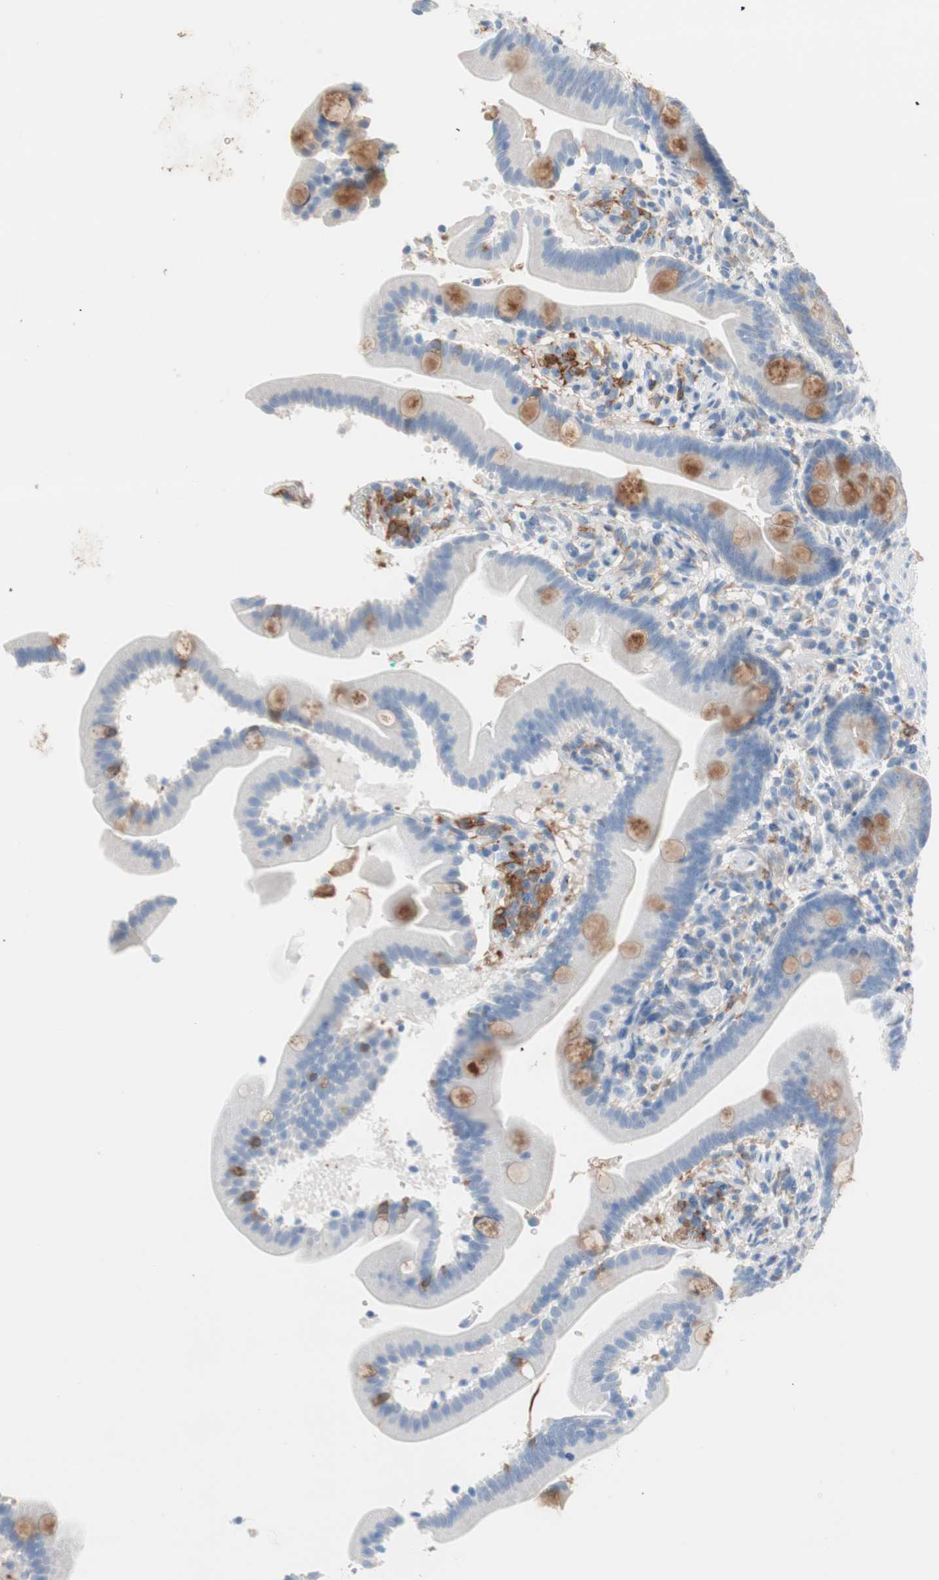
{"staining": {"intensity": "weak", "quantity": "25%-75%", "location": "cytoplasmic/membranous"}, "tissue": "duodenum", "cell_type": "Glandular cells", "image_type": "normal", "snomed": [{"axis": "morphology", "description": "Normal tissue, NOS"}, {"axis": "topography", "description": "Duodenum"}], "caption": "High-magnification brightfield microscopy of normal duodenum stained with DAB (brown) and counterstained with hematoxylin (blue). glandular cells exhibit weak cytoplasmic/membranous positivity is appreciated in approximately25%-75% of cells.", "gene": "GLUL", "patient": {"sex": "male", "age": 54}}